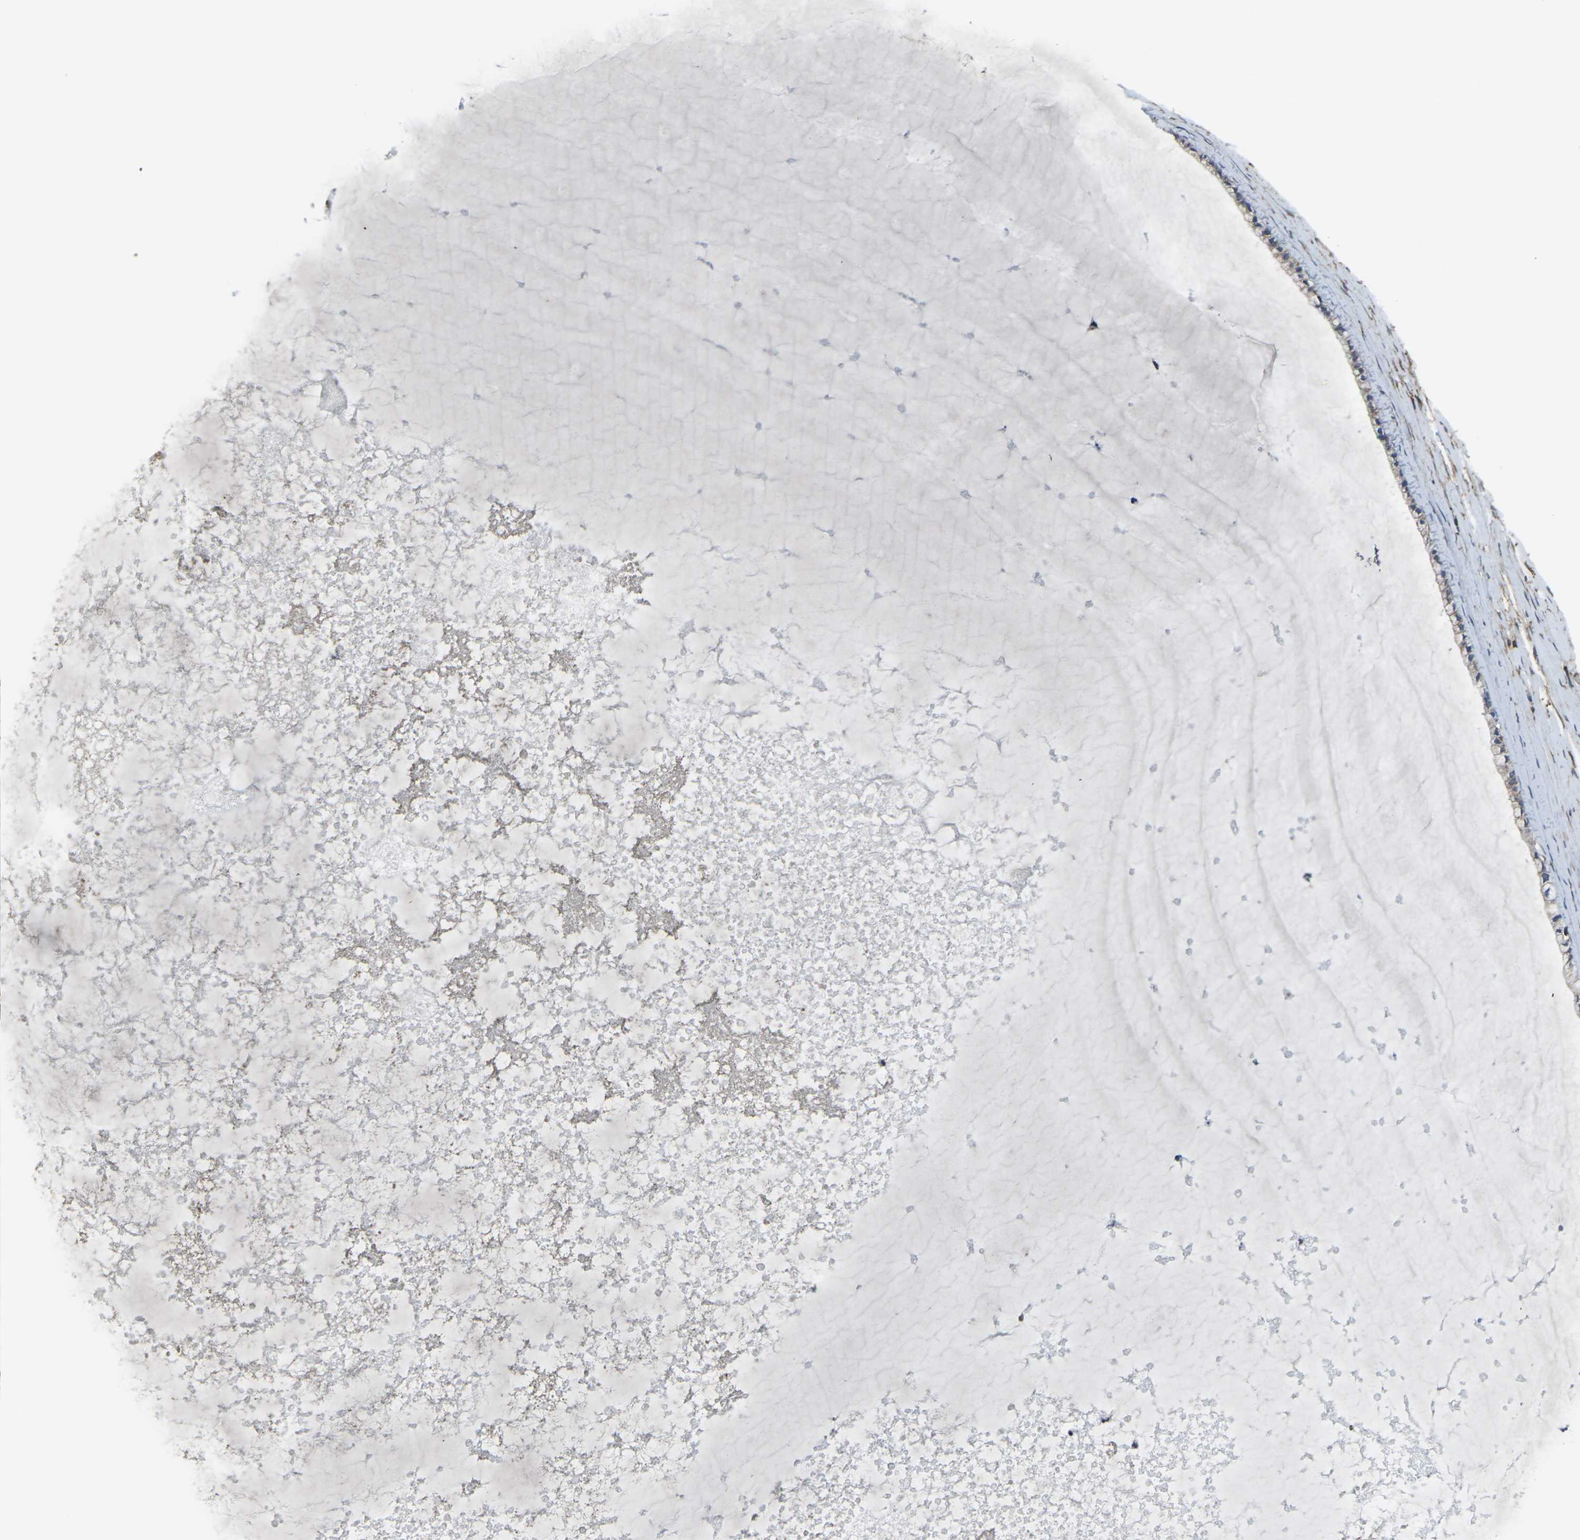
{"staining": {"intensity": "weak", "quantity": "25%-75%", "location": "cytoplasmic/membranous"}, "tissue": "cervix", "cell_type": "Glandular cells", "image_type": "normal", "snomed": [{"axis": "morphology", "description": "Normal tissue, NOS"}, {"axis": "topography", "description": "Cervix"}], "caption": "Protein staining shows weak cytoplasmic/membranous positivity in about 25%-75% of glandular cells in benign cervix. The staining was performed using DAB, with brown indicating positive protein expression. Nuclei are stained blue with hematoxylin.", "gene": "PRKACB", "patient": {"sex": "female", "age": 39}}